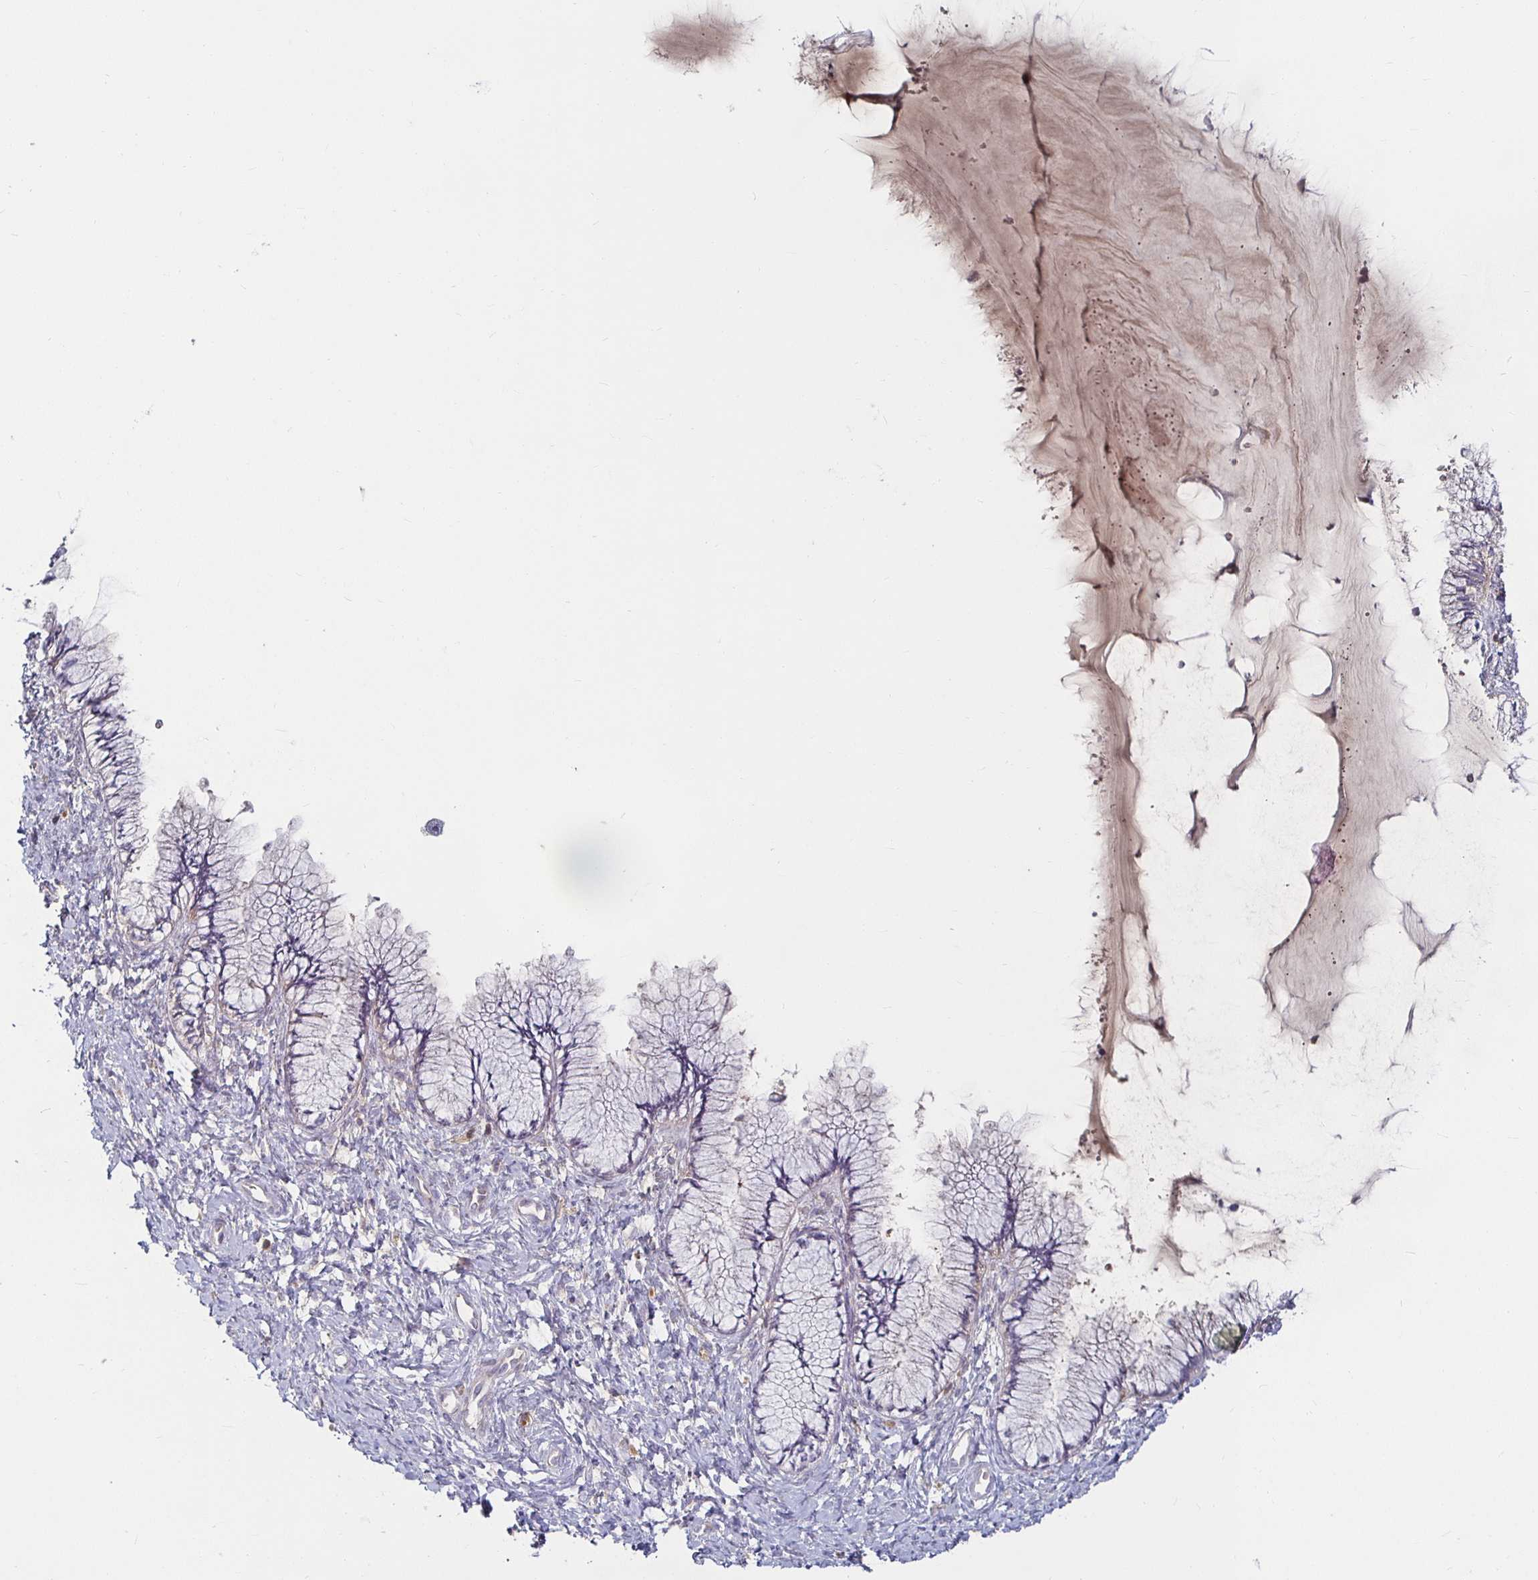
{"staining": {"intensity": "negative", "quantity": "none", "location": "none"}, "tissue": "cervix", "cell_type": "Glandular cells", "image_type": "normal", "snomed": [{"axis": "morphology", "description": "Normal tissue, NOS"}, {"axis": "topography", "description": "Cervix"}], "caption": "Human cervix stained for a protein using immunohistochemistry exhibits no expression in glandular cells.", "gene": "RNF144B", "patient": {"sex": "female", "age": 37}}